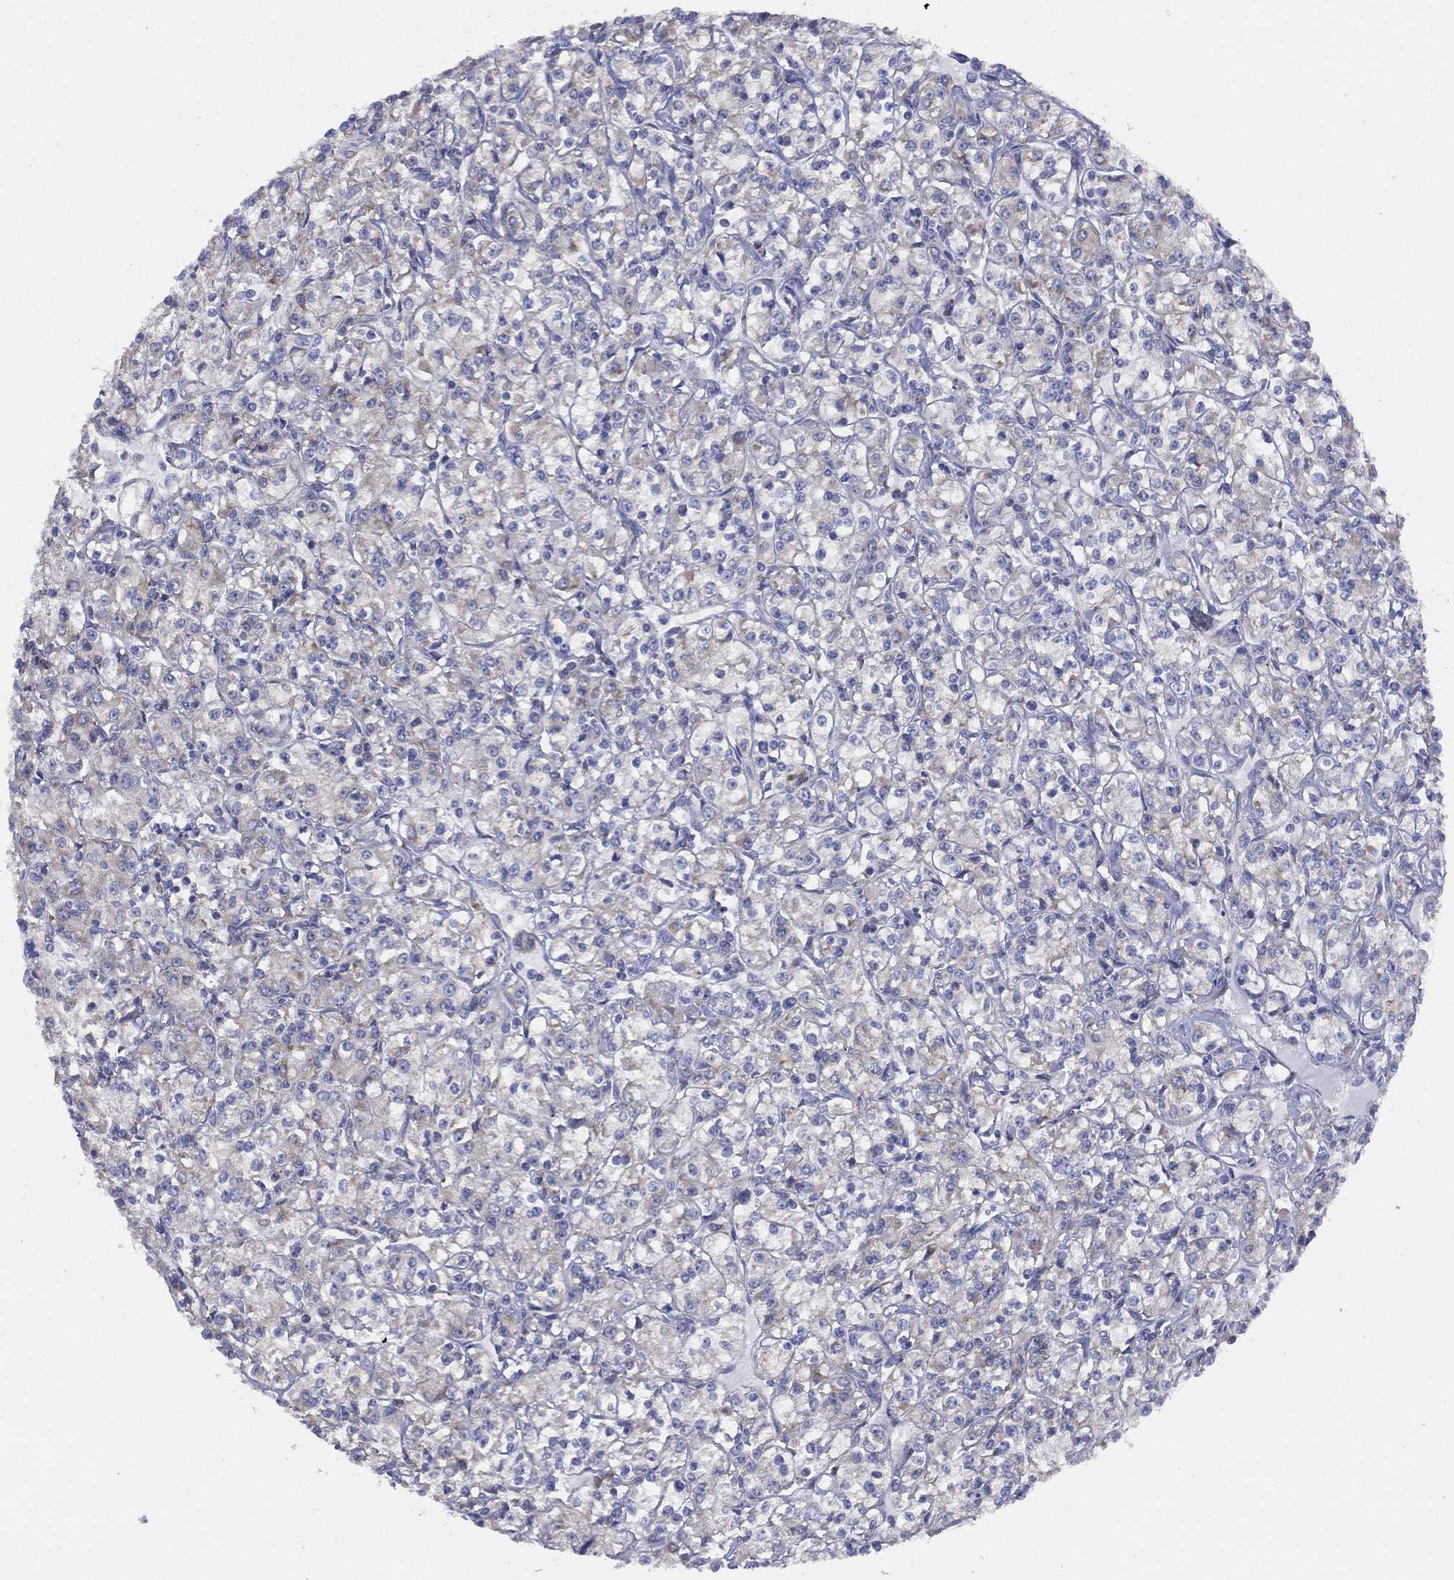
{"staining": {"intensity": "negative", "quantity": "none", "location": "none"}, "tissue": "renal cancer", "cell_type": "Tumor cells", "image_type": "cancer", "snomed": [{"axis": "morphology", "description": "Adenocarcinoma, NOS"}, {"axis": "topography", "description": "Kidney"}], "caption": "The image displays no staining of tumor cells in renal cancer.", "gene": "ZNF223", "patient": {"sex": "male", "age": 77}}